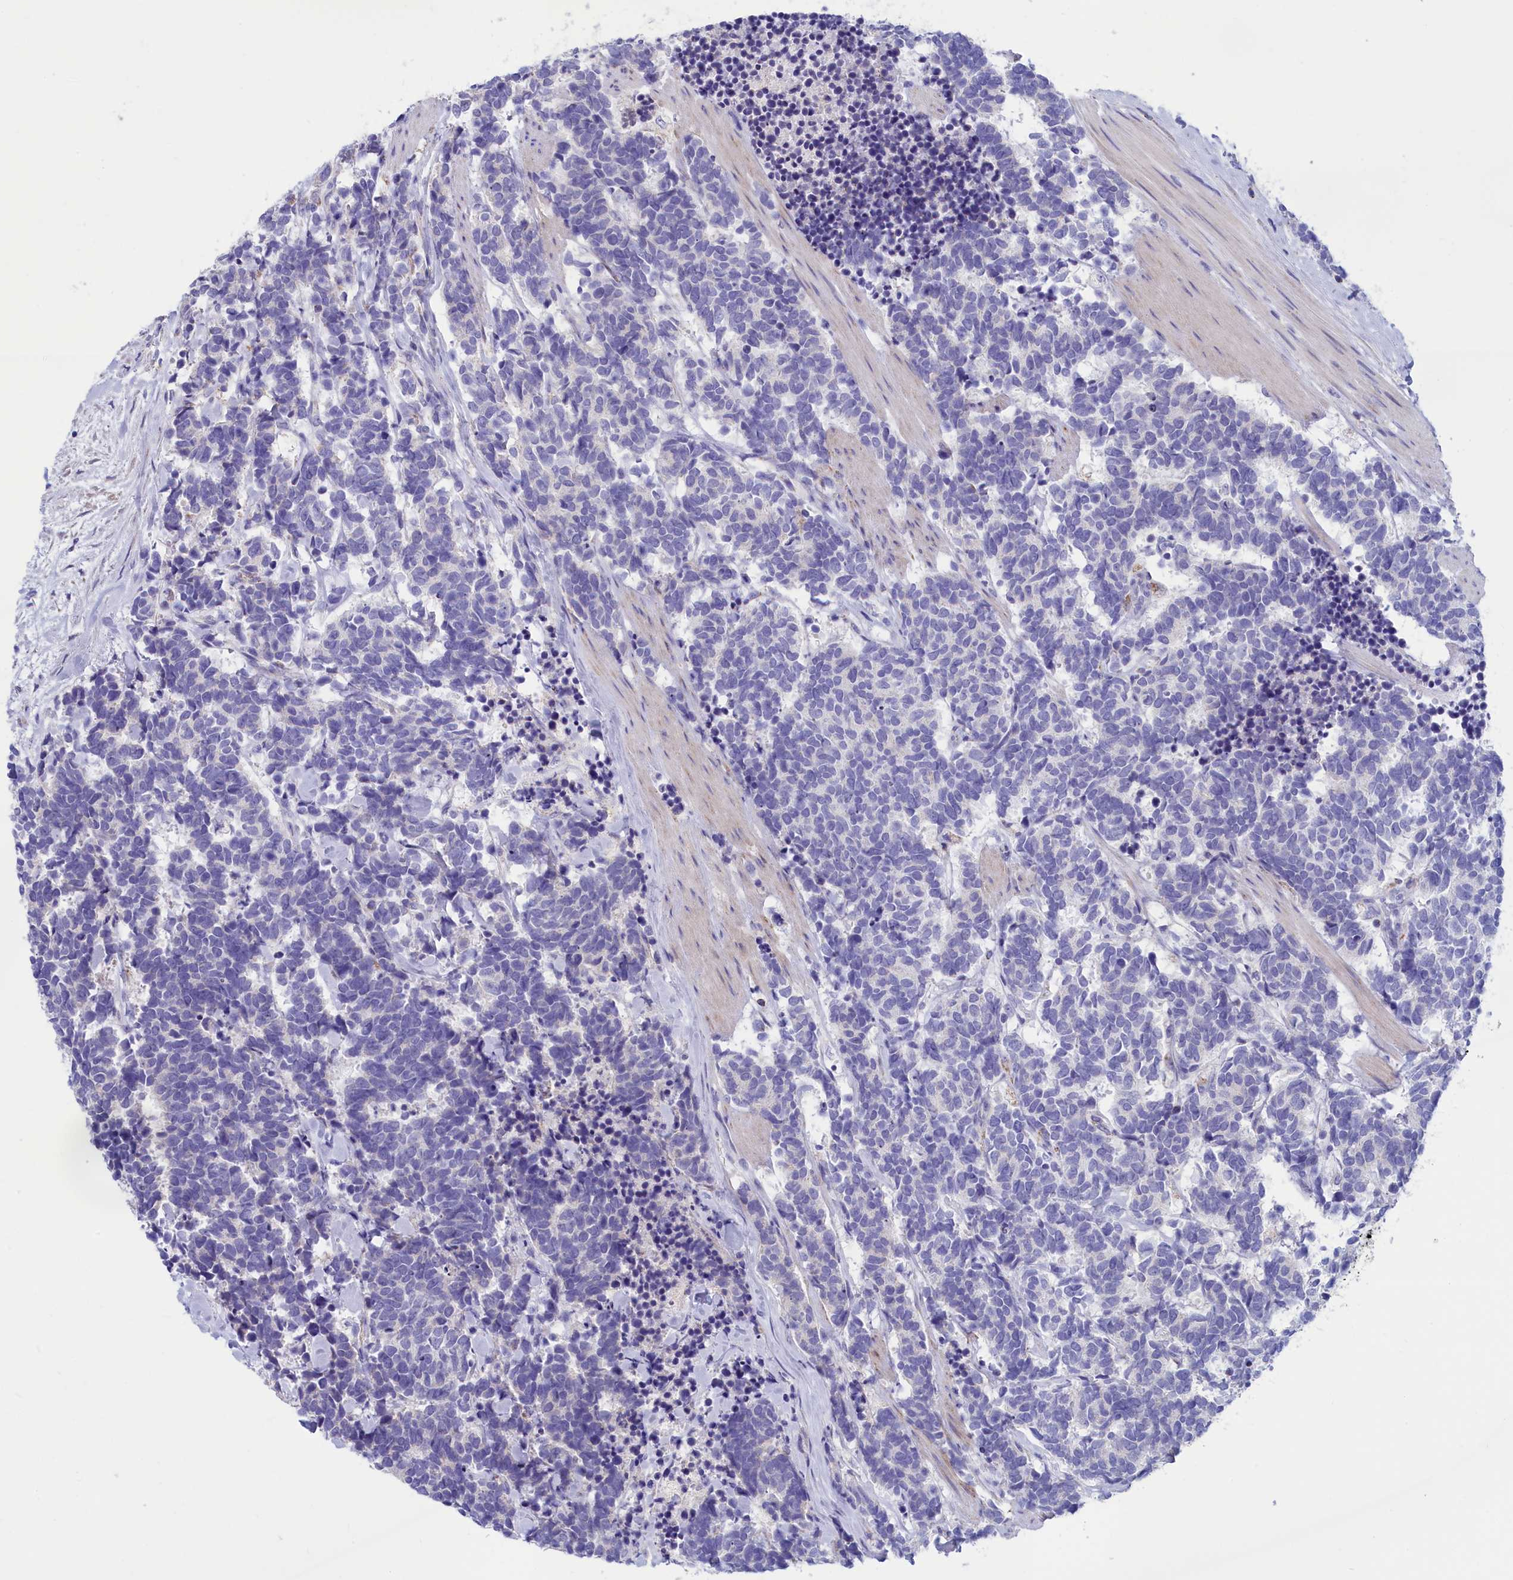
{"staining": {"intensity": "negative", "quantity": "none", "location": "none"}, "tissue": "carcinoid", "cell_type": "Tumor cells", "image_type": "cancer", "snomed": [{"axis": "morphology", "description": "Carcinoma, NOS"}, {"axis": "morphology", "description": "Carcinoid, malignant, NOS"}, {"axis": "topography", "description": "Prostate"}], "caption": "Immunohistochemistry (IHC) micrograph of neoplastic tissue: carcinoma stained with DAB (3,3'-diaminobenzidine) demonstrates no significant protein expression in tumor cells.", "gene": "PRDM12", "patient": {"sex": "male", "age": 57}}